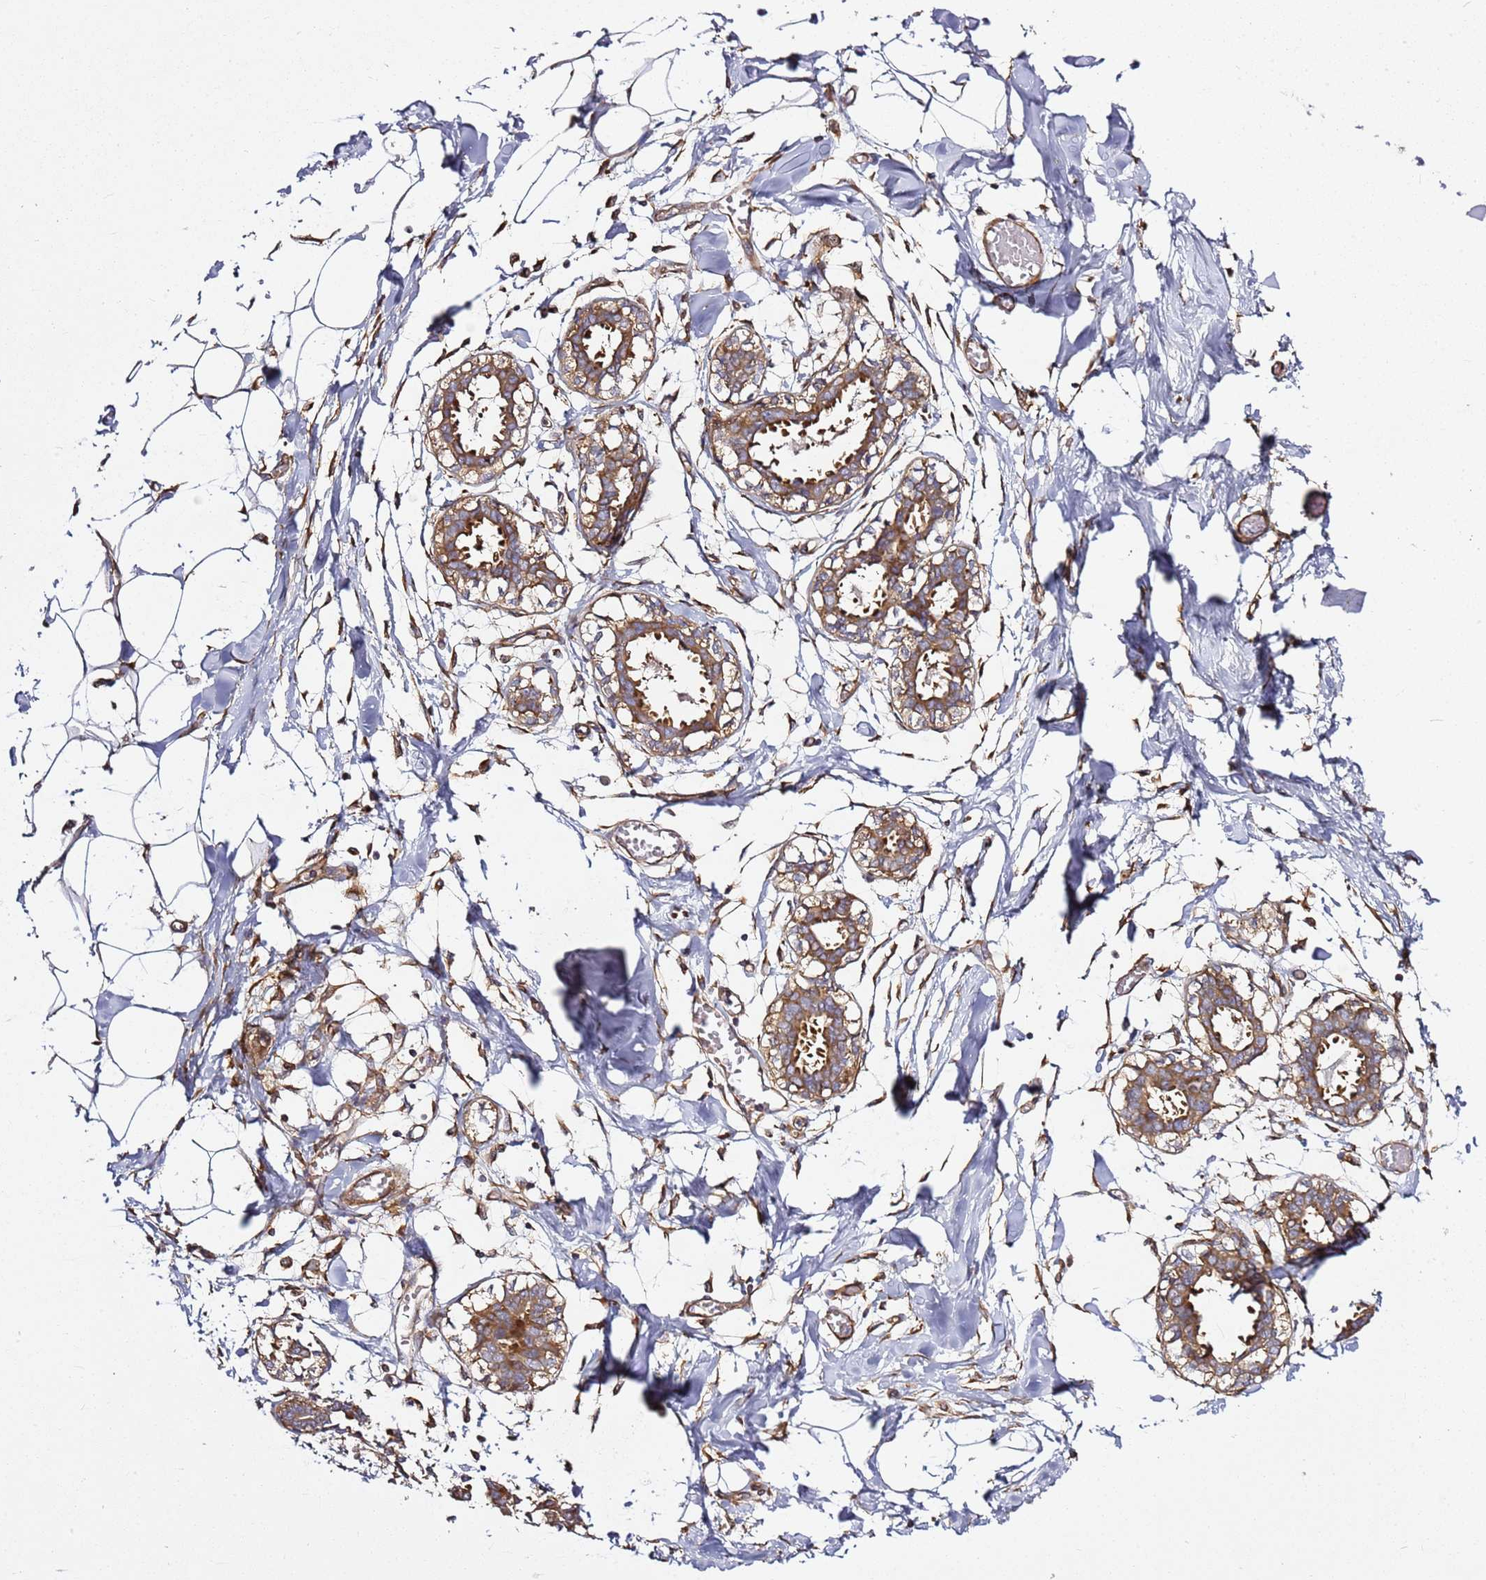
{"staining": {"intensity": "moderate", "quantity": "<25%", "location": "cytoplasmic/membranous"}, "tissue": "breast", "cell_type": "Adipocytes", "image_type": "normal", "snomed": [{"axis": "morphology", "description": "Normal tissue, NOS"}, {"axis": "topography", "description": "Breast"}], "caption": "Adipocytes show low levels of moderate cytoplasmic/membranous positivity in about <25% of cells in unremarkable breast.", "gene": "GNL1", "patient": {"sex": "female", "age": 27}}